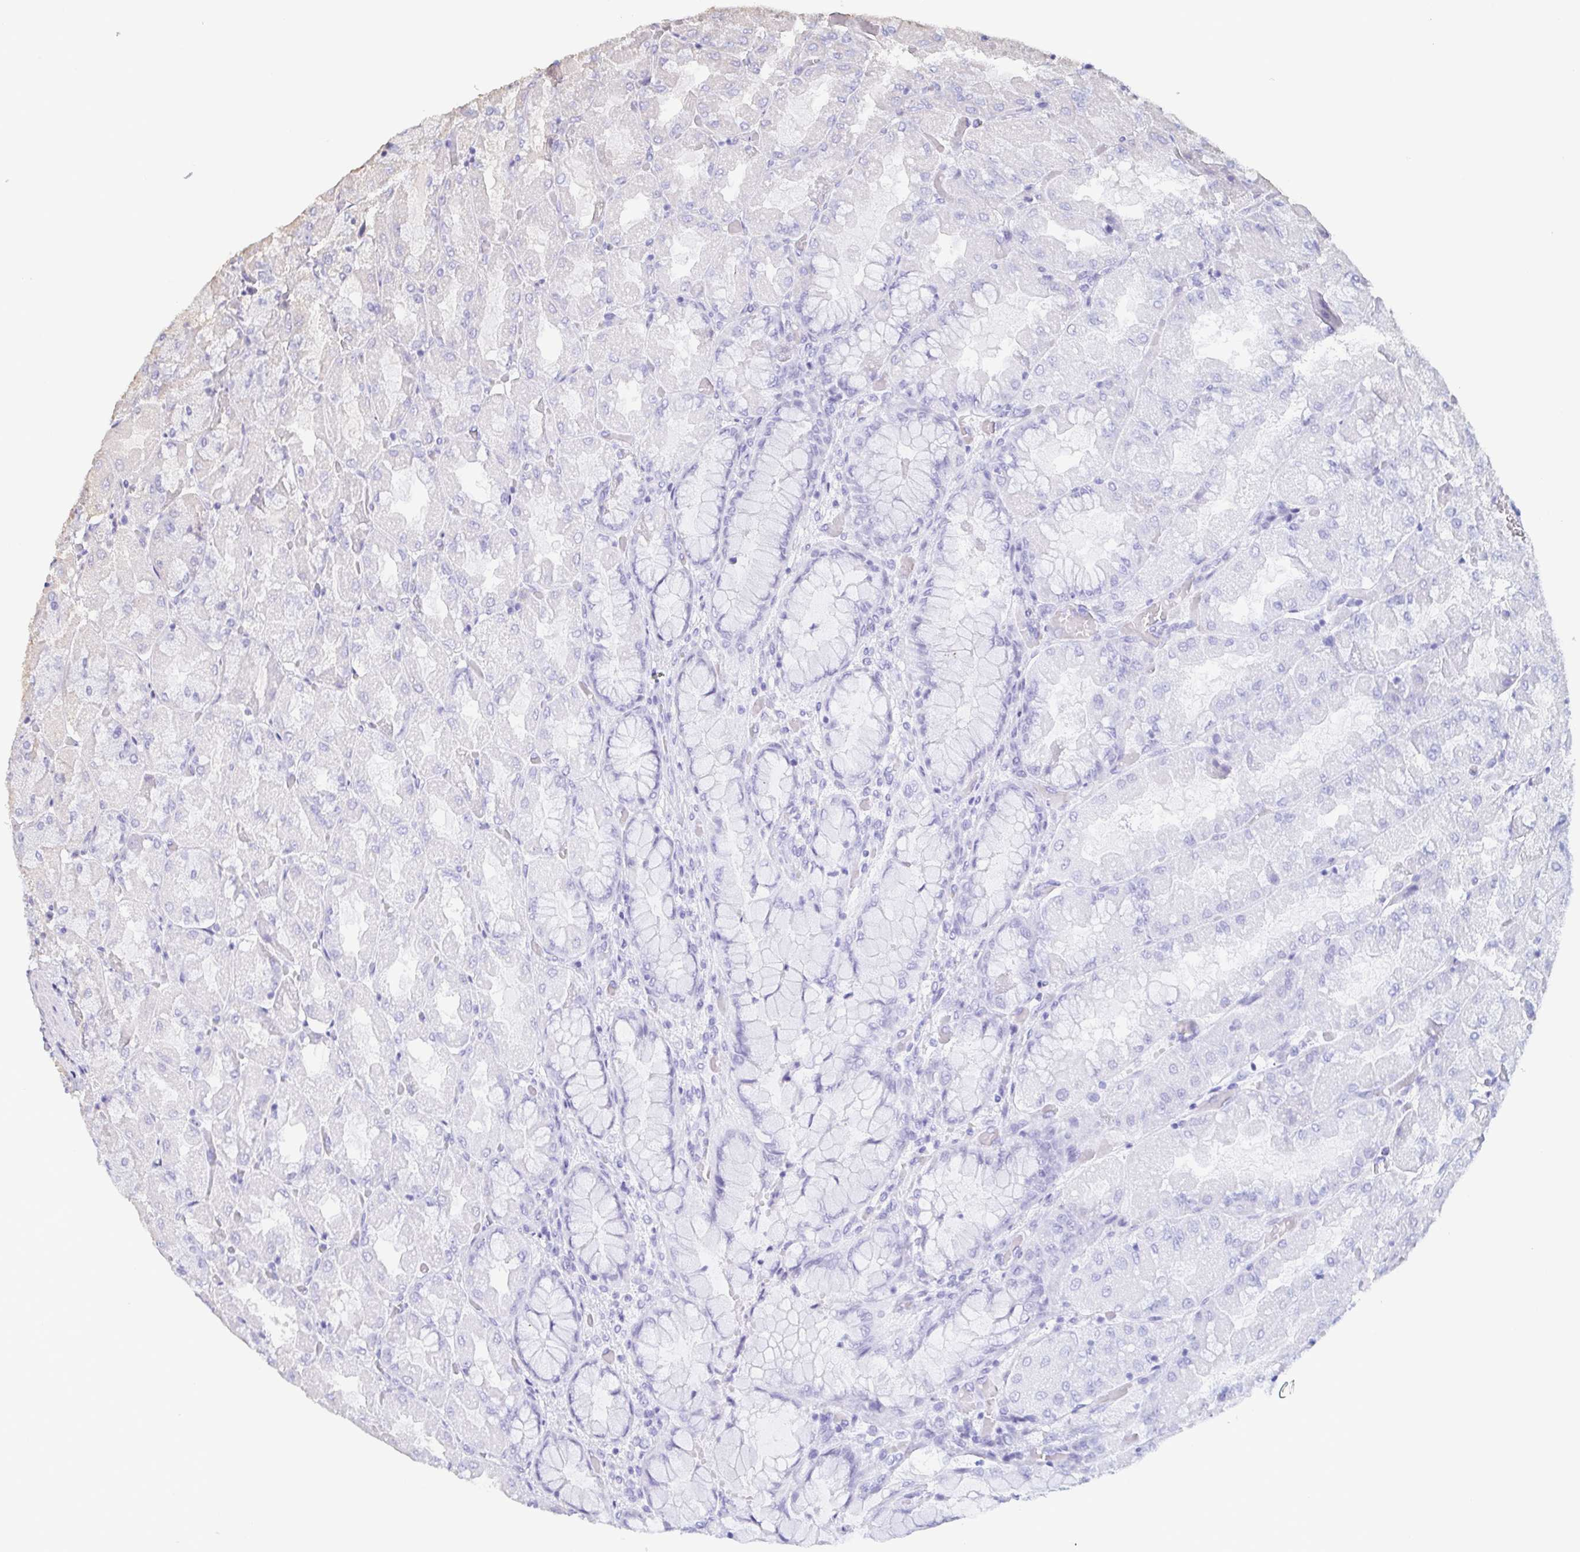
{"staining": {"intensity": "negative", "quantity": "none", "location": "none"}, "tissue": "stomach", "cell_type": "Glandular cells", "image_type": "normal", "snomed": [{"axis": "morphology", "description": "Normal tissue, NOS"}, {"axis": "topography", "description": "Stomach"}], "caption": "Glandular cells are negative for protein expression in normal human stomach. (DAB (3,3'-diaminobenzidine) IHC visualized using brightfield microscopy, high magnification).", "gene": "BPIFA2", "patient": {"sex": "female", "age": 61}}